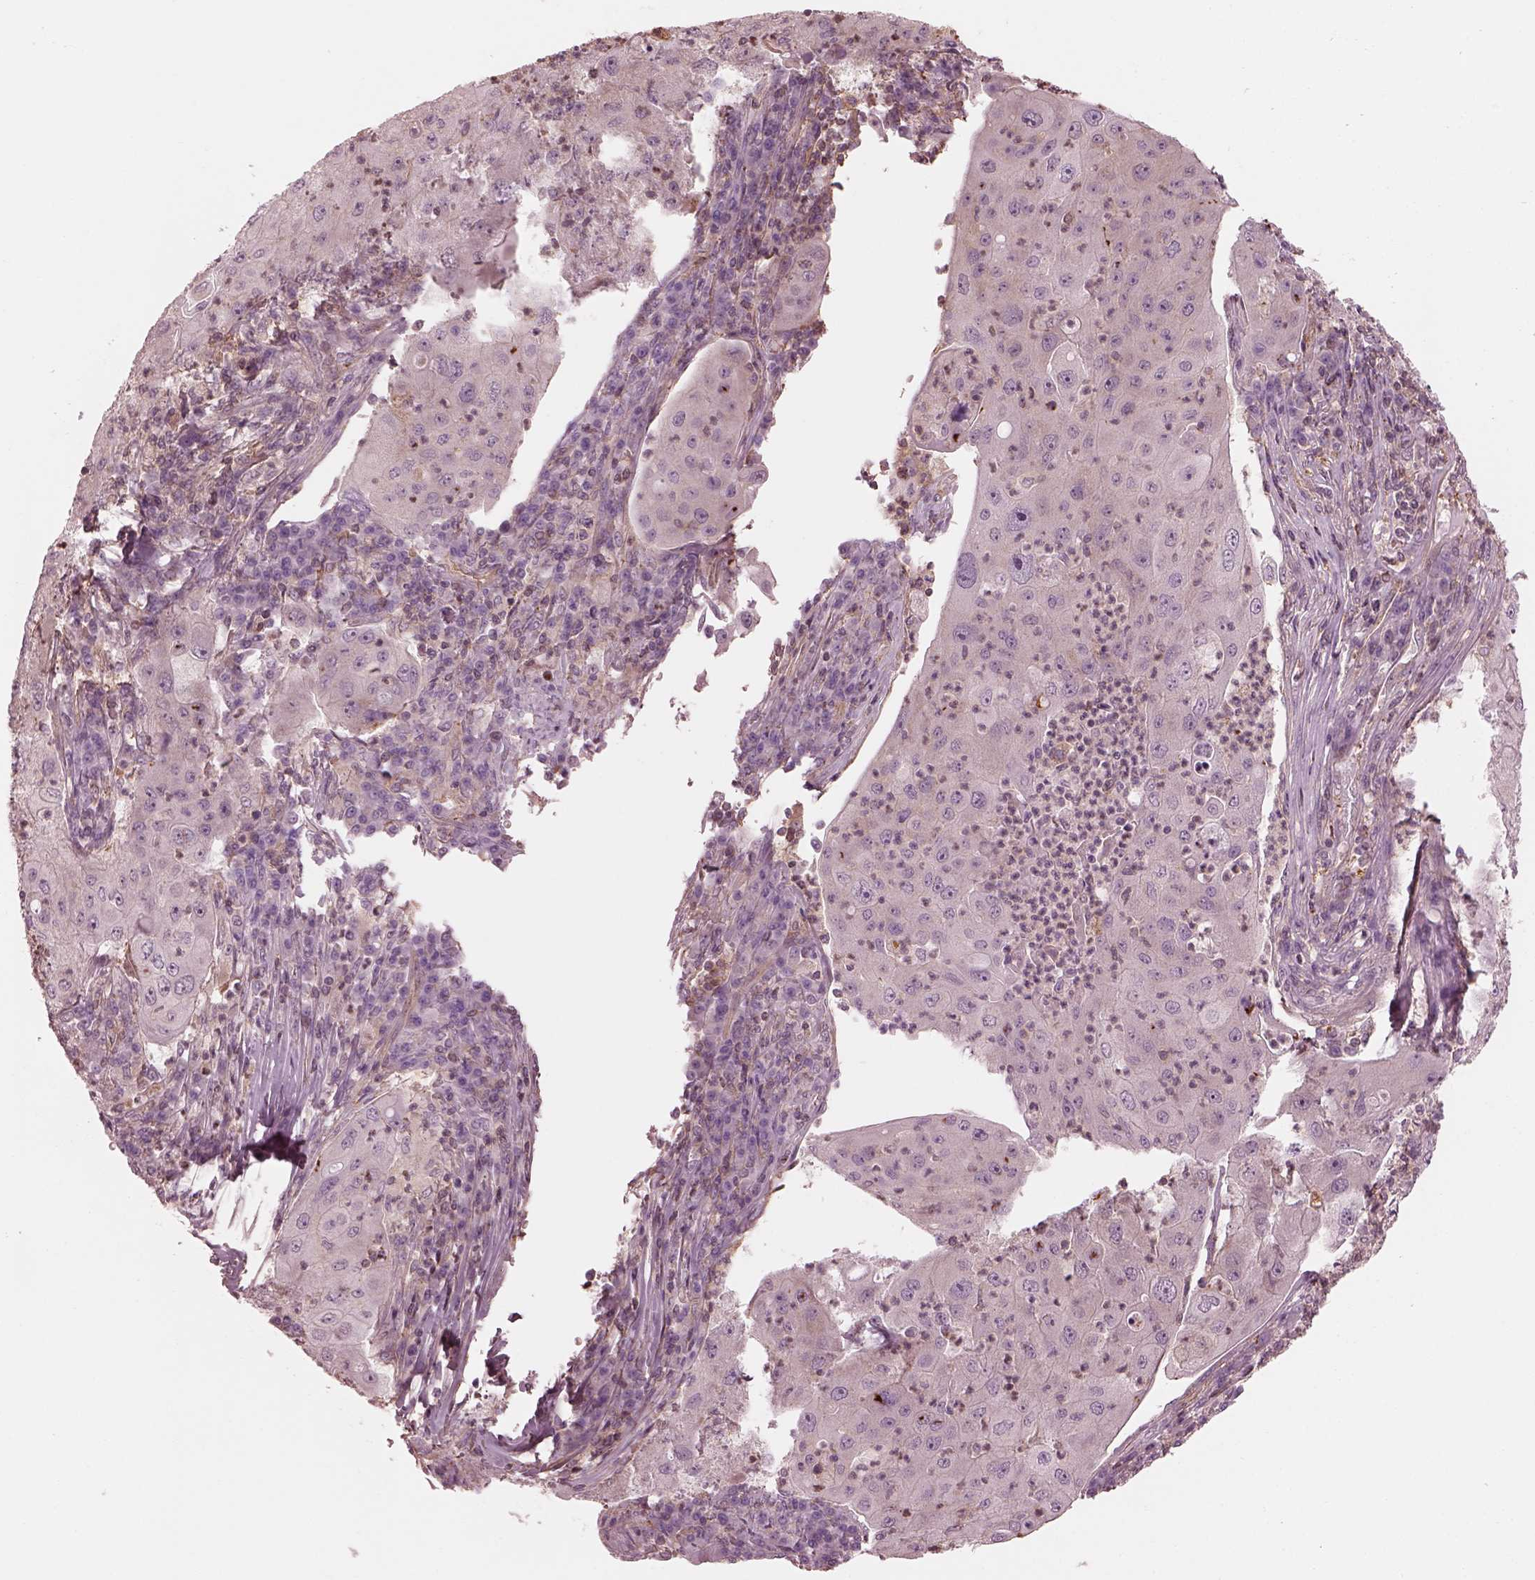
{"staining": {"intensity": "negative", "quantity": "none", "location": "none"}, "tissue": "lung cancer", "cell_type": "Tumor cells", "image_type": "cancer", "snomed": [{"axis": "morphology", "description": "Squamous cell carcinoma, NOS"}, {"axis": "topography", "description": "Lung"}], "caption": "IHC of squamous cell carcinoma (lung) shows no staining in tumor cells.", "gene": "STK33", "patient": {"sex": "female", "age": 59}}